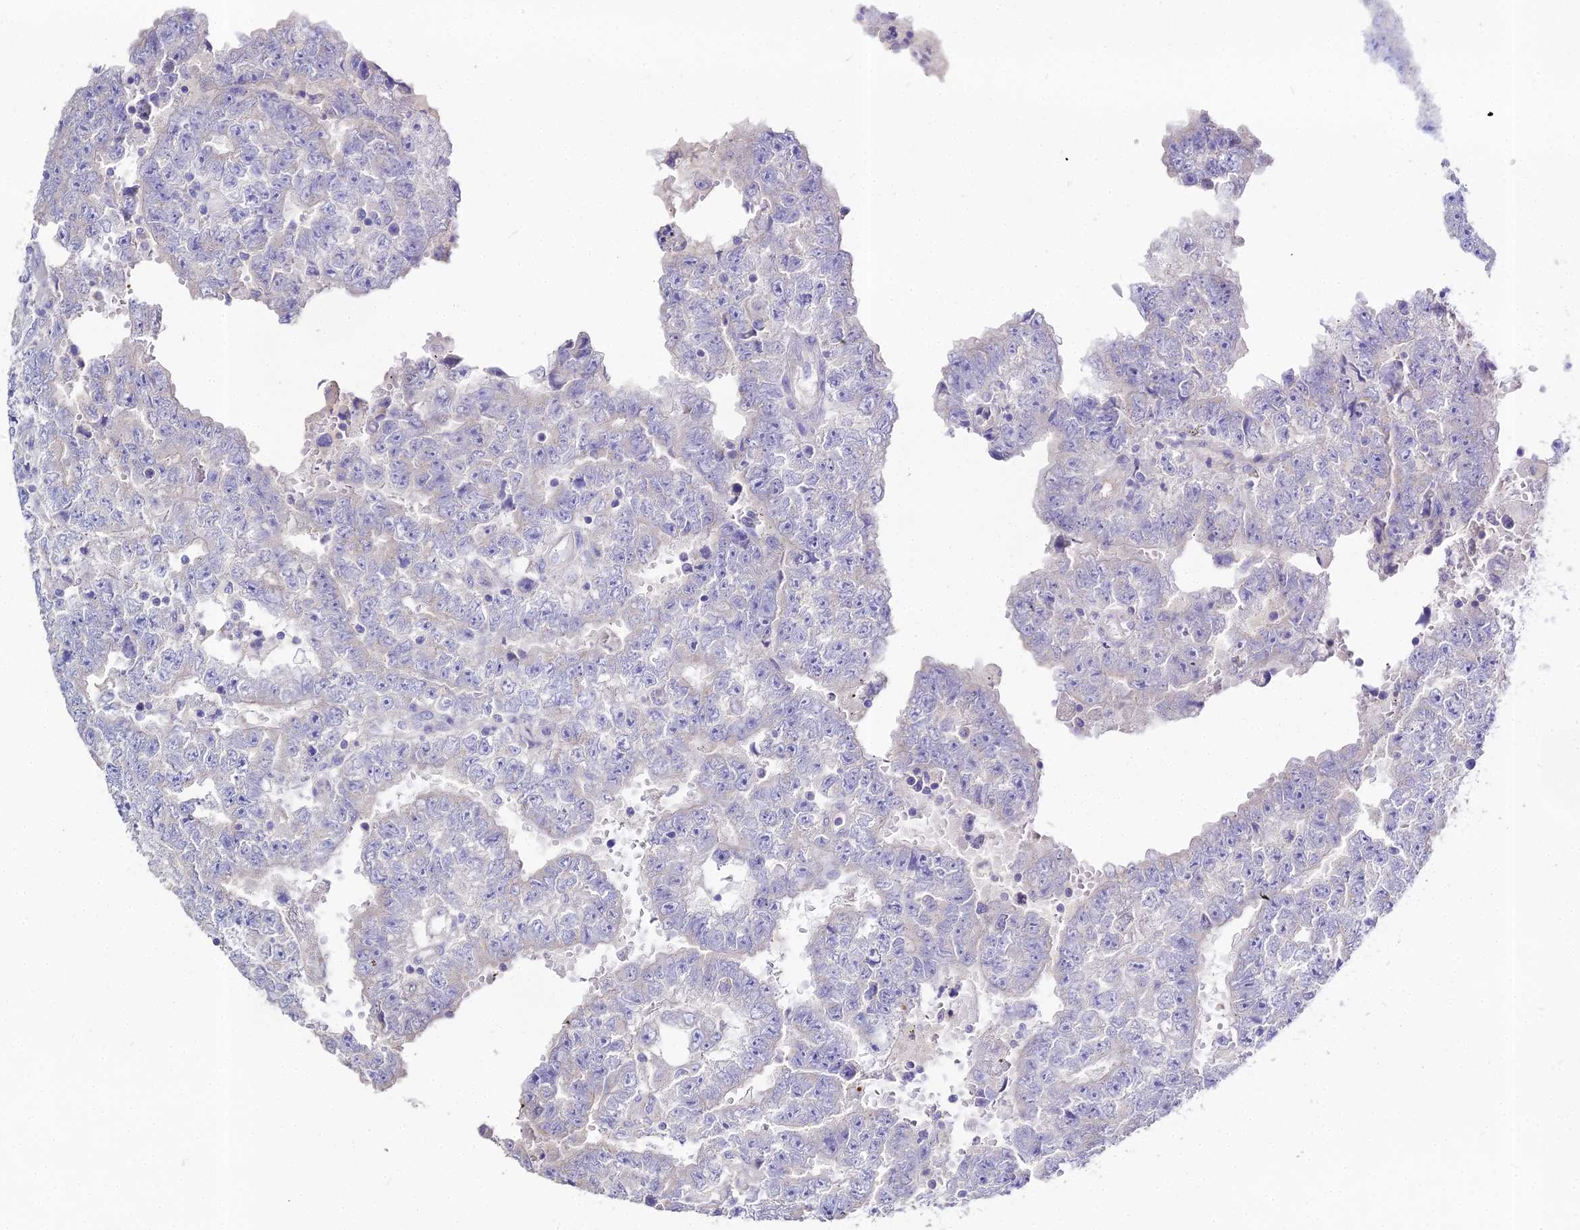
{"staining": {"intensity": "negative", "quantity": "none", "location": "none"}, "tissue": "testis cancer", "cell_type": "Tumor cells", "image_type": "cancer", "snomed": [{"axis": "morphology", "description": "Carcinoma, Embryonal, NOS"}, {"axis": "topography", "description": "Testis"}], "caption": "Tumor cells show no significant staining in embryonal carcinoma (testis). (DAB IHC, high magnification).", "gene": "GLYAT", "patient": {"sex": "male", "age": 25}}